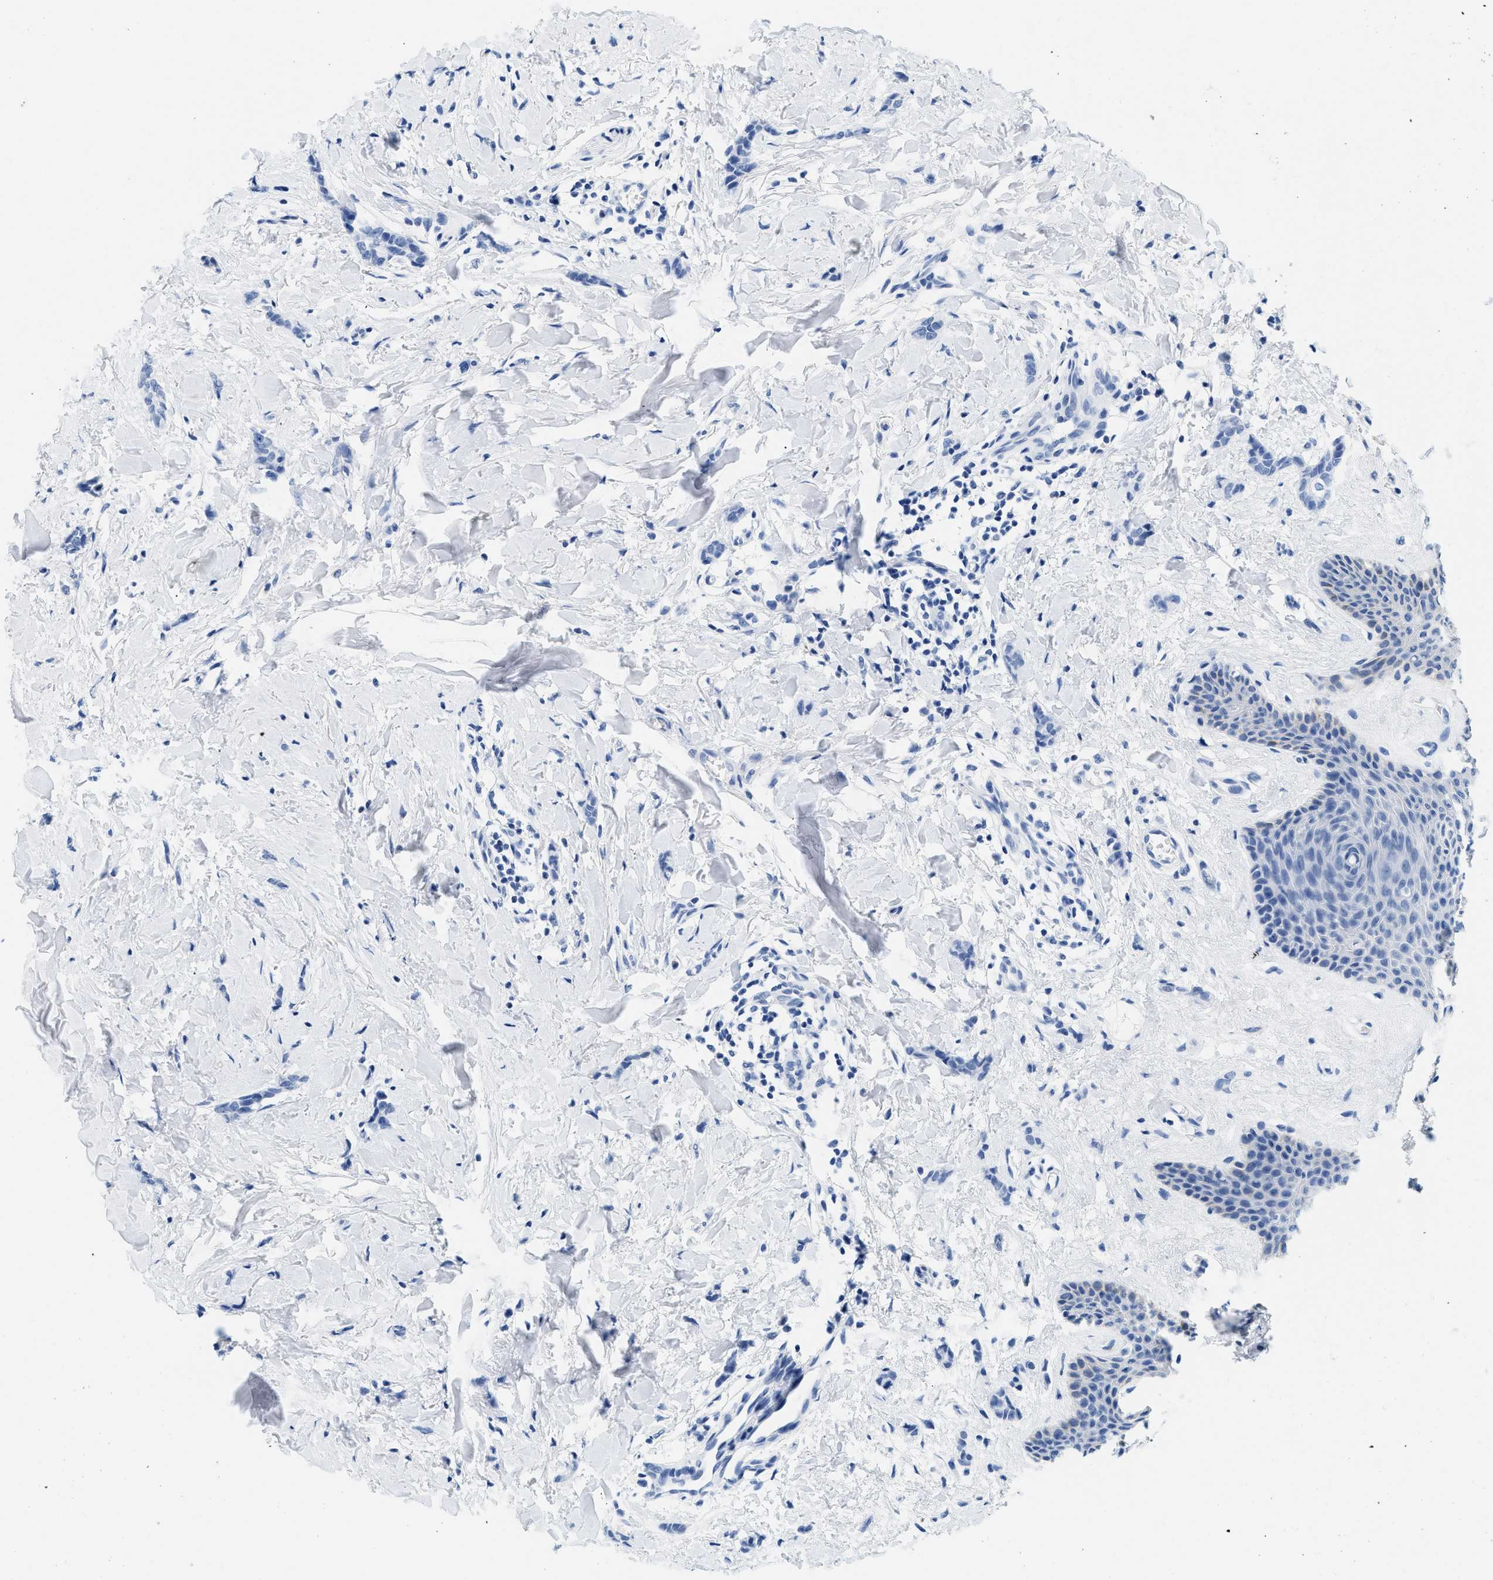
{"staining": {"intensity": "negative", "quantity": "none", "location": "none"}, "tissue": "breast cancer", "cell_type": "Tumor cells", "image_type": "cancer", "snomed": [{"axis": "morphology", "description": "Lobular carcinoma"}, {"axis": "topography", "description": "Skin"}, {"axis": "topography", "description": "Breast"}], "caption": "An image of breast lobular carcinoma stained for a protein reveals no brown staining in tumor cells.", "gene": "GSN", "patient": {"sex": "female", "age": 46}}